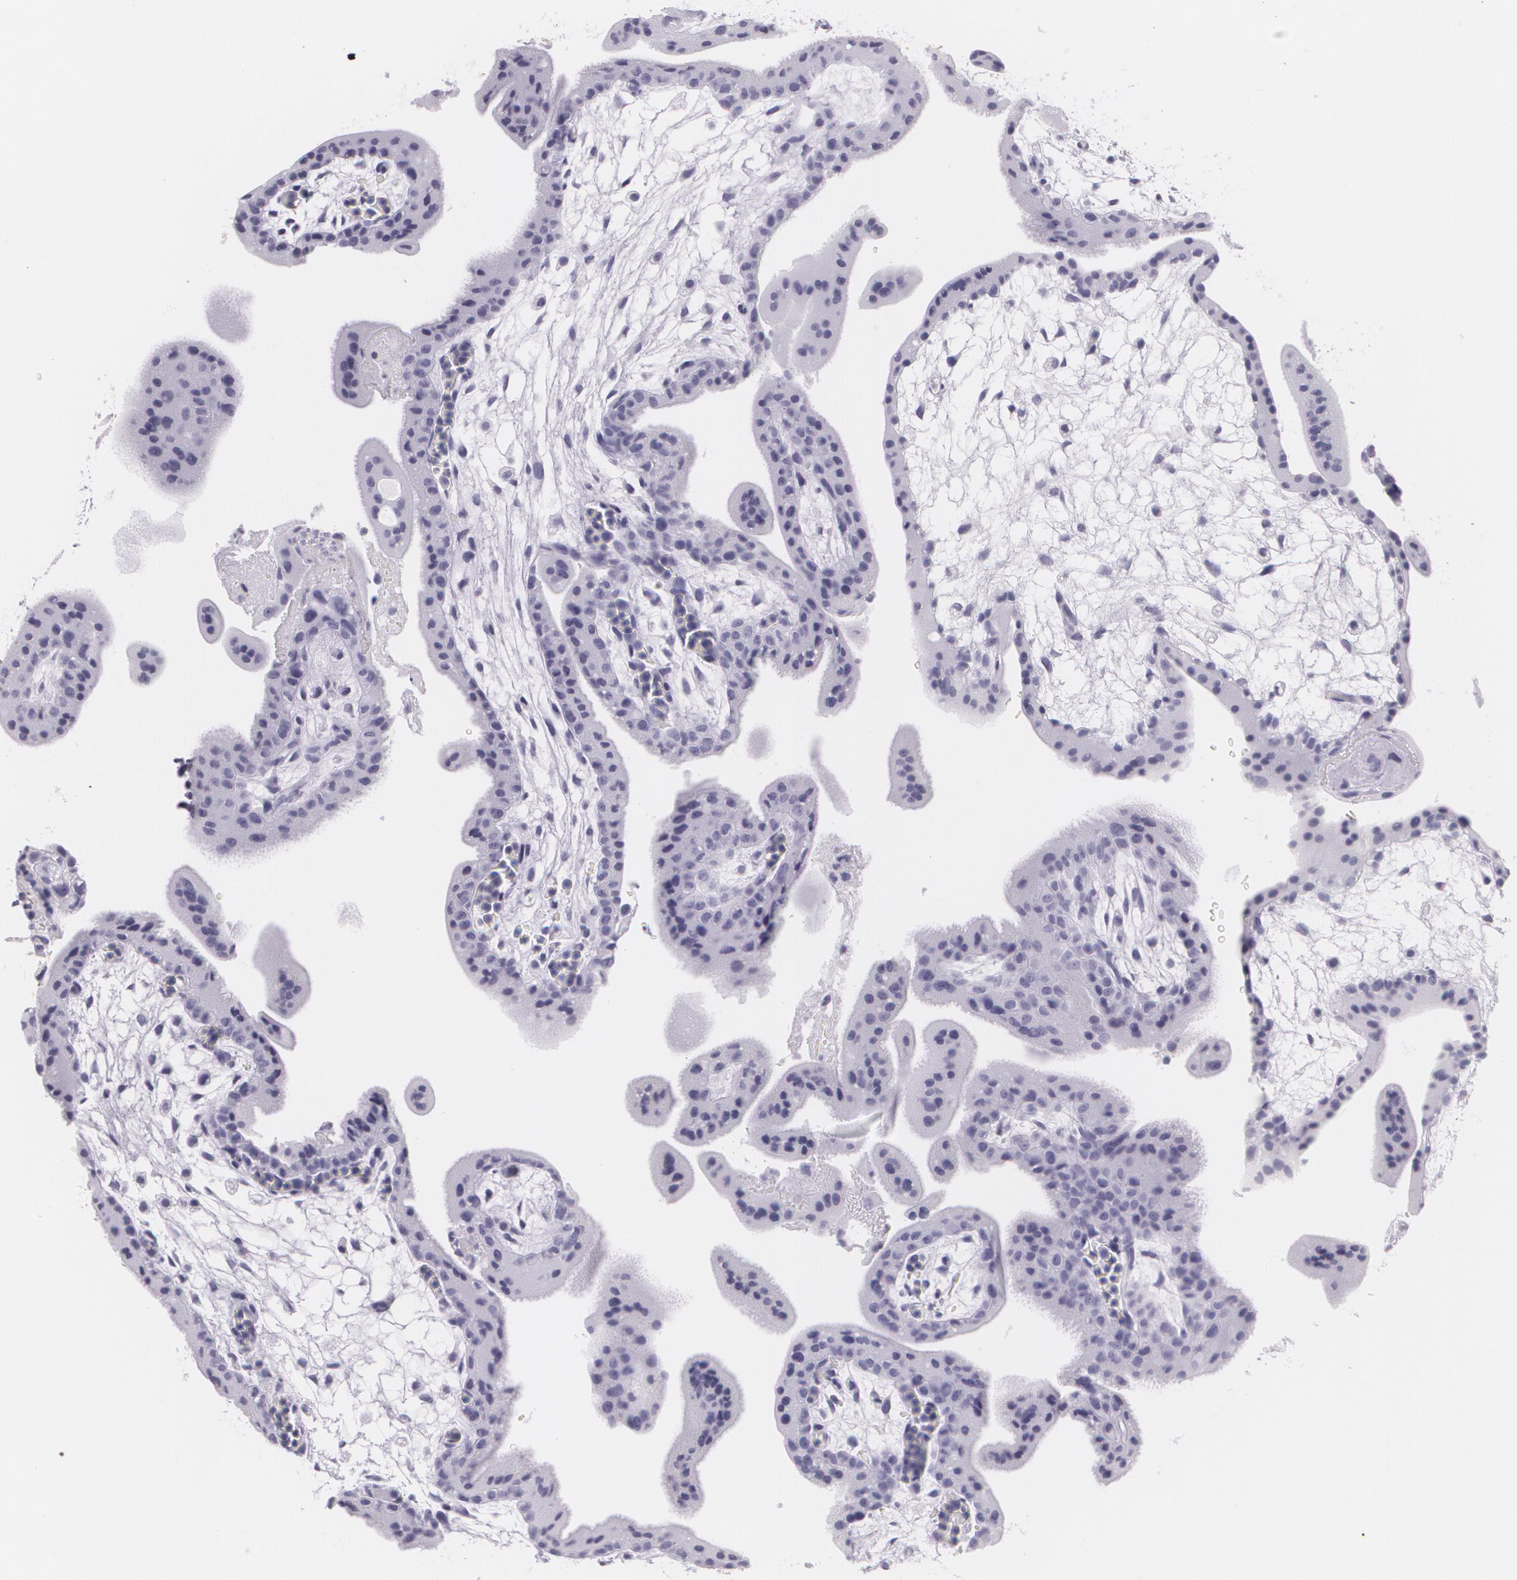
{"staining": {"intensity": "negative", "quantity": "none", "location": "none"}, "tissue": "placenta", "cell_type": "Decidual cells", "image_type": "normal", "snomed": [{"axis": "morphology", "description": "Normal tissue, NOS"}, {"axis": "topography", "description": "Placenta"}], "caption": "The micrograph shows no significant expression in decidual cells of placenta. Nuclei are stained in blue.", "gene": "DLG4", "patient": {"sex": "female", "age": 35}}